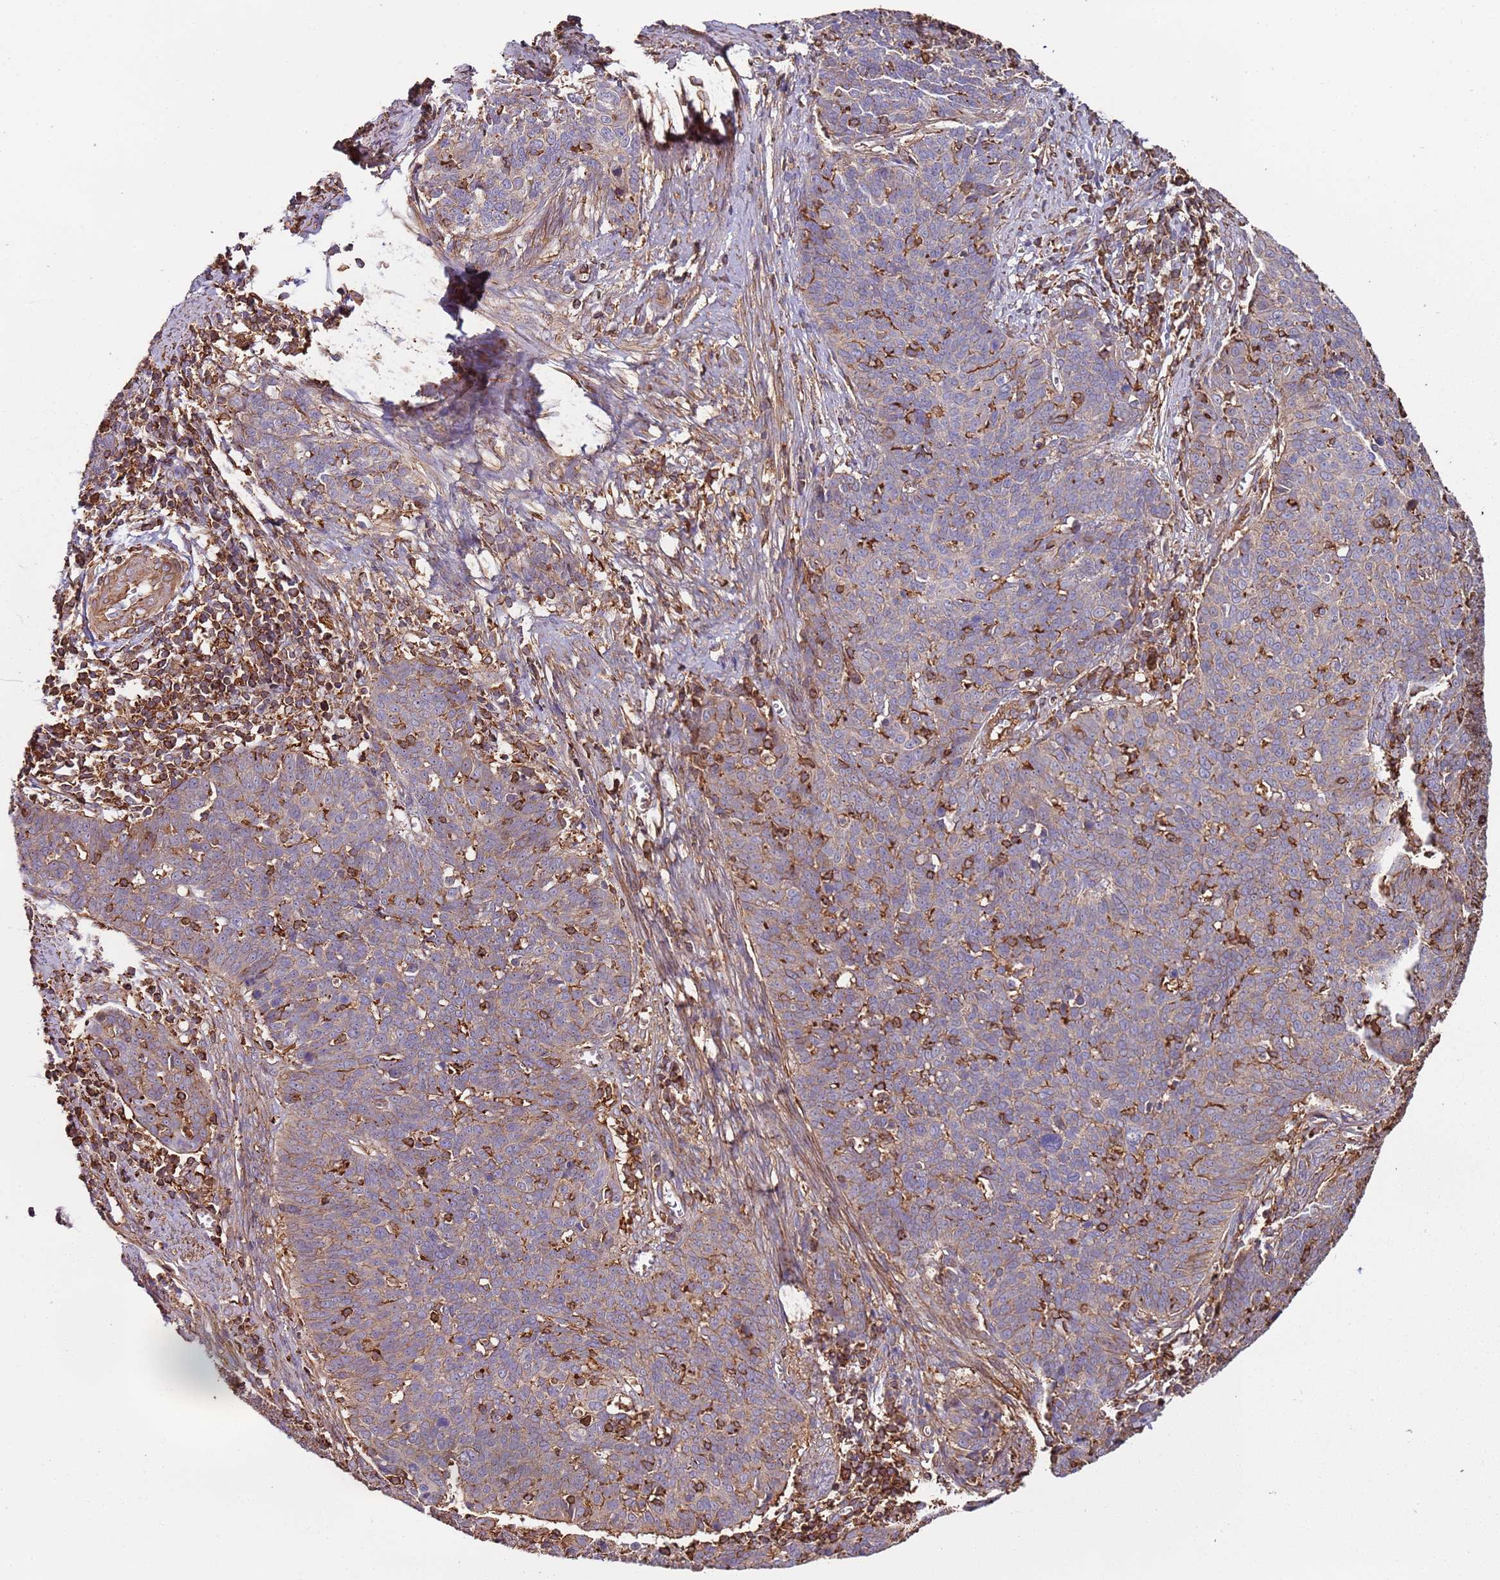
{"staining": {"intensity": "negative", "quantity": "none", "location": "none"}, "tissue": "cervical cancer", "cell_type": "Tumor cells", "image_type": "cancer", "snomed": [{"axis": "morphology", "description": "Squamous cell carcinoma, NOS"}, {"axis": "topography", "description": "Cervix"}], "caption": "Immunohistochemistry micrograph of neoplastic tissue: human cervical squamous cell carcinoma stained with DAB exhibits no significant protein expression in tumor cells.", "gene": "CYP2U1", "patient": {"sex": "female", "age": 39}}